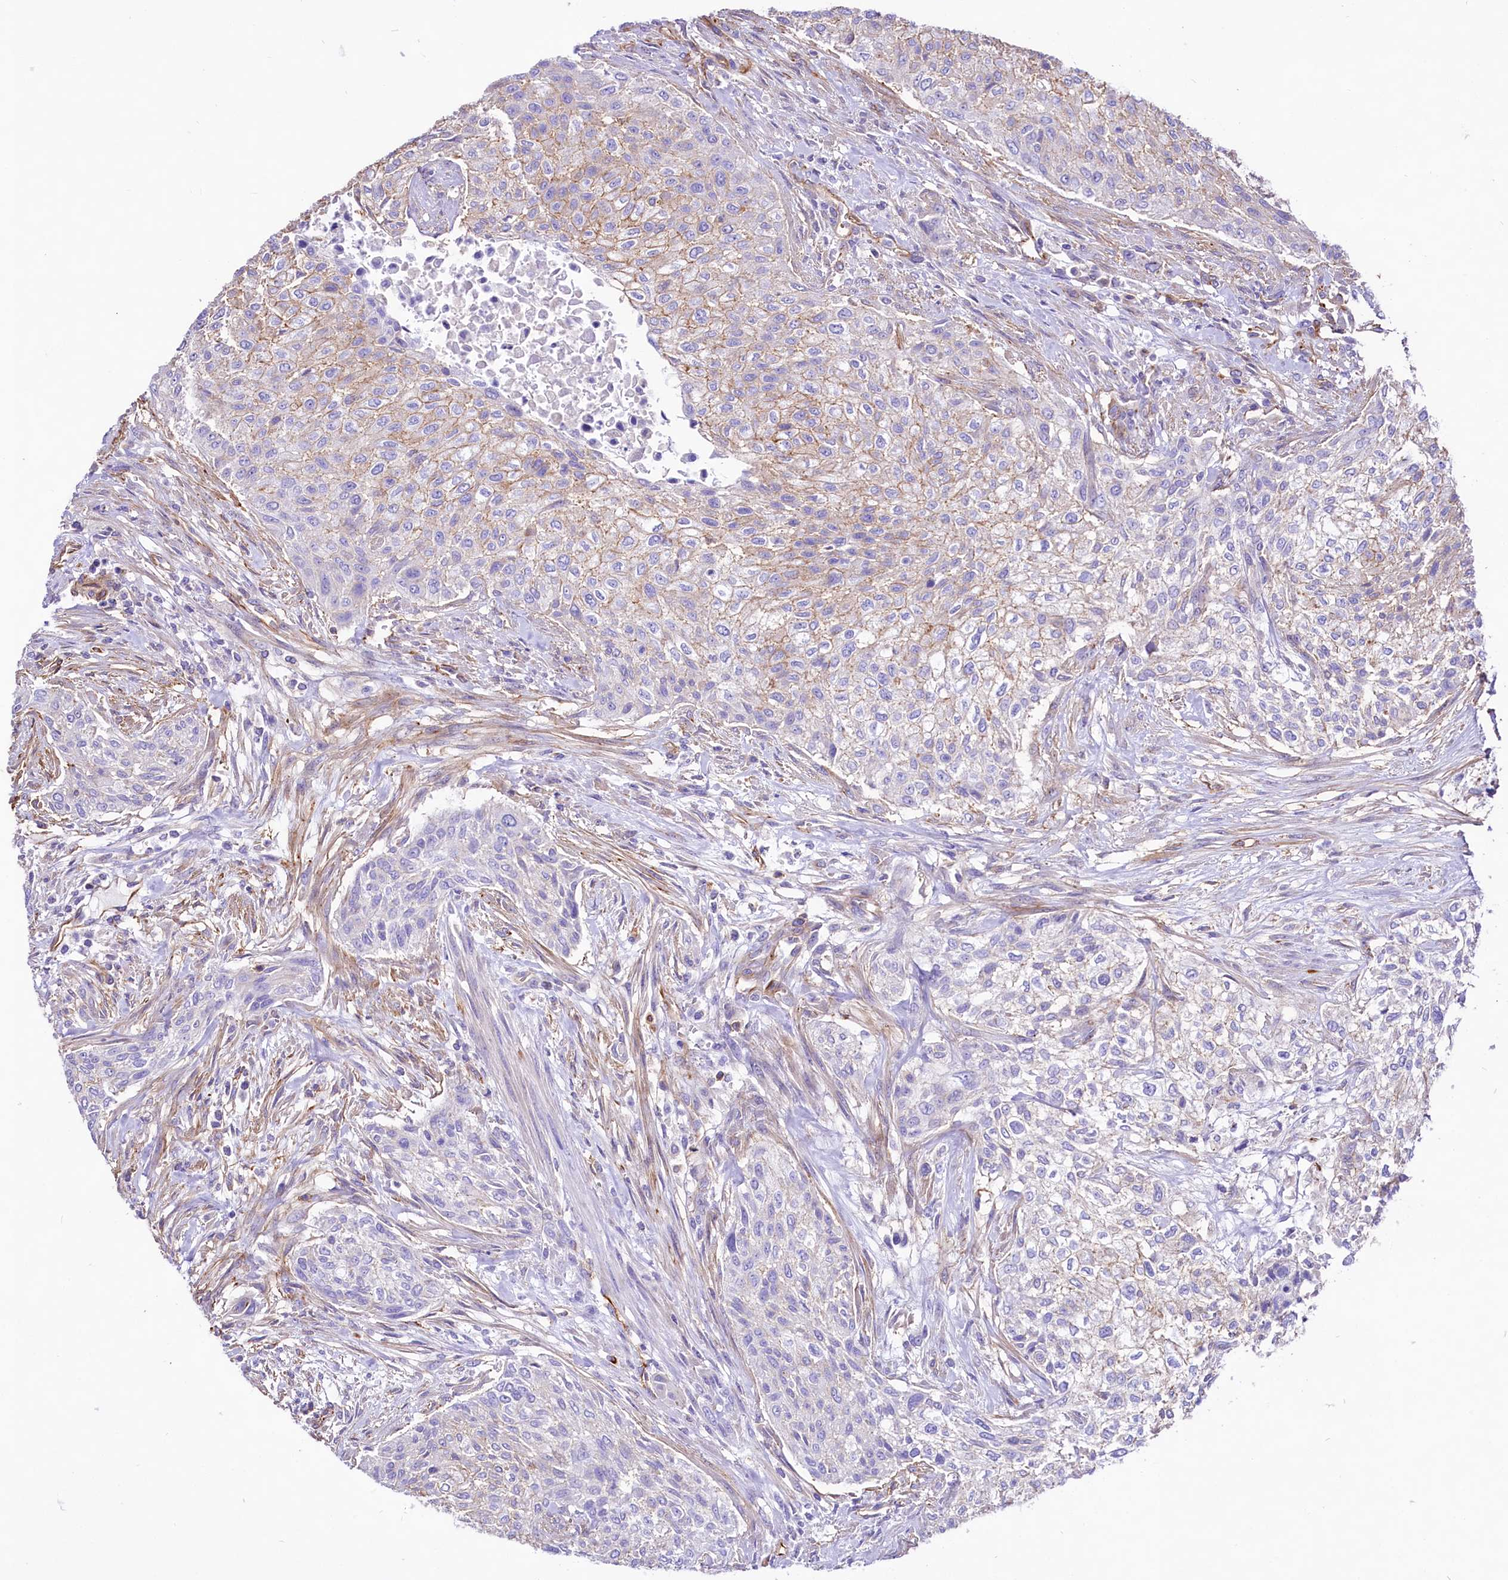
{"staining": {"intensity": "weak", "quantity": "<25%", "location": "cytoplasmic/membranous"}, "tissue": "urothelial cancer", "cell_type": "Tumor cells", "image_type": "cancer", "snomed": [{"axis": "morphology", "description": "Normal tissue, NOS"}, {"axis": "morphology", "description": "Urothelial carcinoma, NOS"}, {"axis": "topography", "description": "Urinary bladder"}, {"axis": "topography", "description": "Peripheral nerve tissue"}], "caption": "This is an immunohistochemistry (IHC) image of human urothelial cancer. There is no positivity in tumor cells.", "gene": "CD99", "patient": {"sex": "male", "age": 35}}